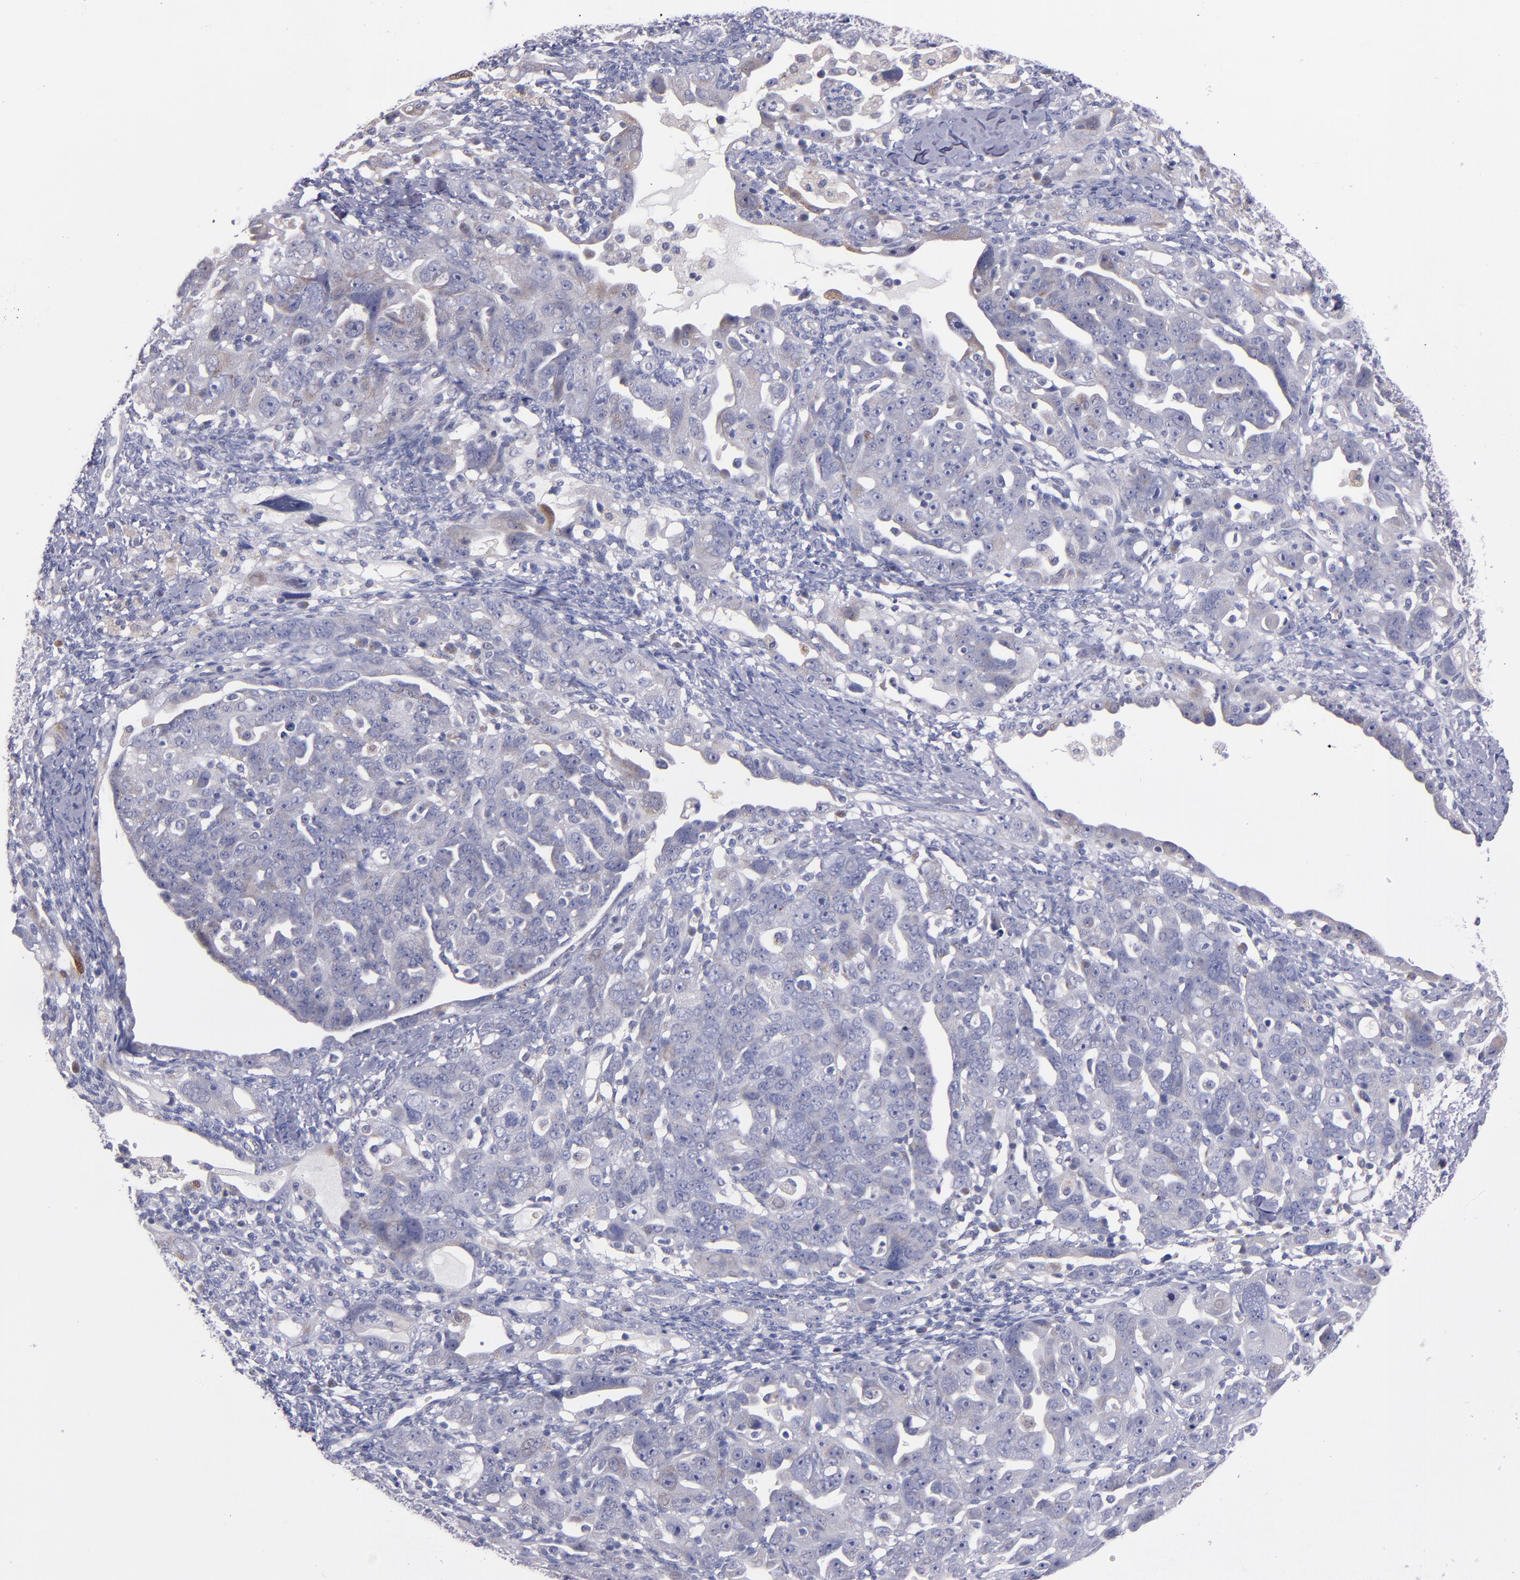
{"staining": {"intensity": "weak", "quantity": "<25%", "location": "cytoplasmic/membranous"}, "tissue": "ovarian cancer", "cell_type": "Tumor cells", "image_type": "cancer", "snomed": [{"axis": "morphology", "description": "Cystadenocarcinoma, serous, NOS"}, {"axis": "topography", "description": "Ovary"}], "caption": "High magnification brightfield microscopy of serous cystadenocarcinoma (ovarian) stained with DAB (3,3'-diaminobenzidine) (brown) and counterstained with hematoxylin (blue): tumor cells show no significant positivity.", "gene": "RAB41", "patient": {"sex": "female", "age": 66}}